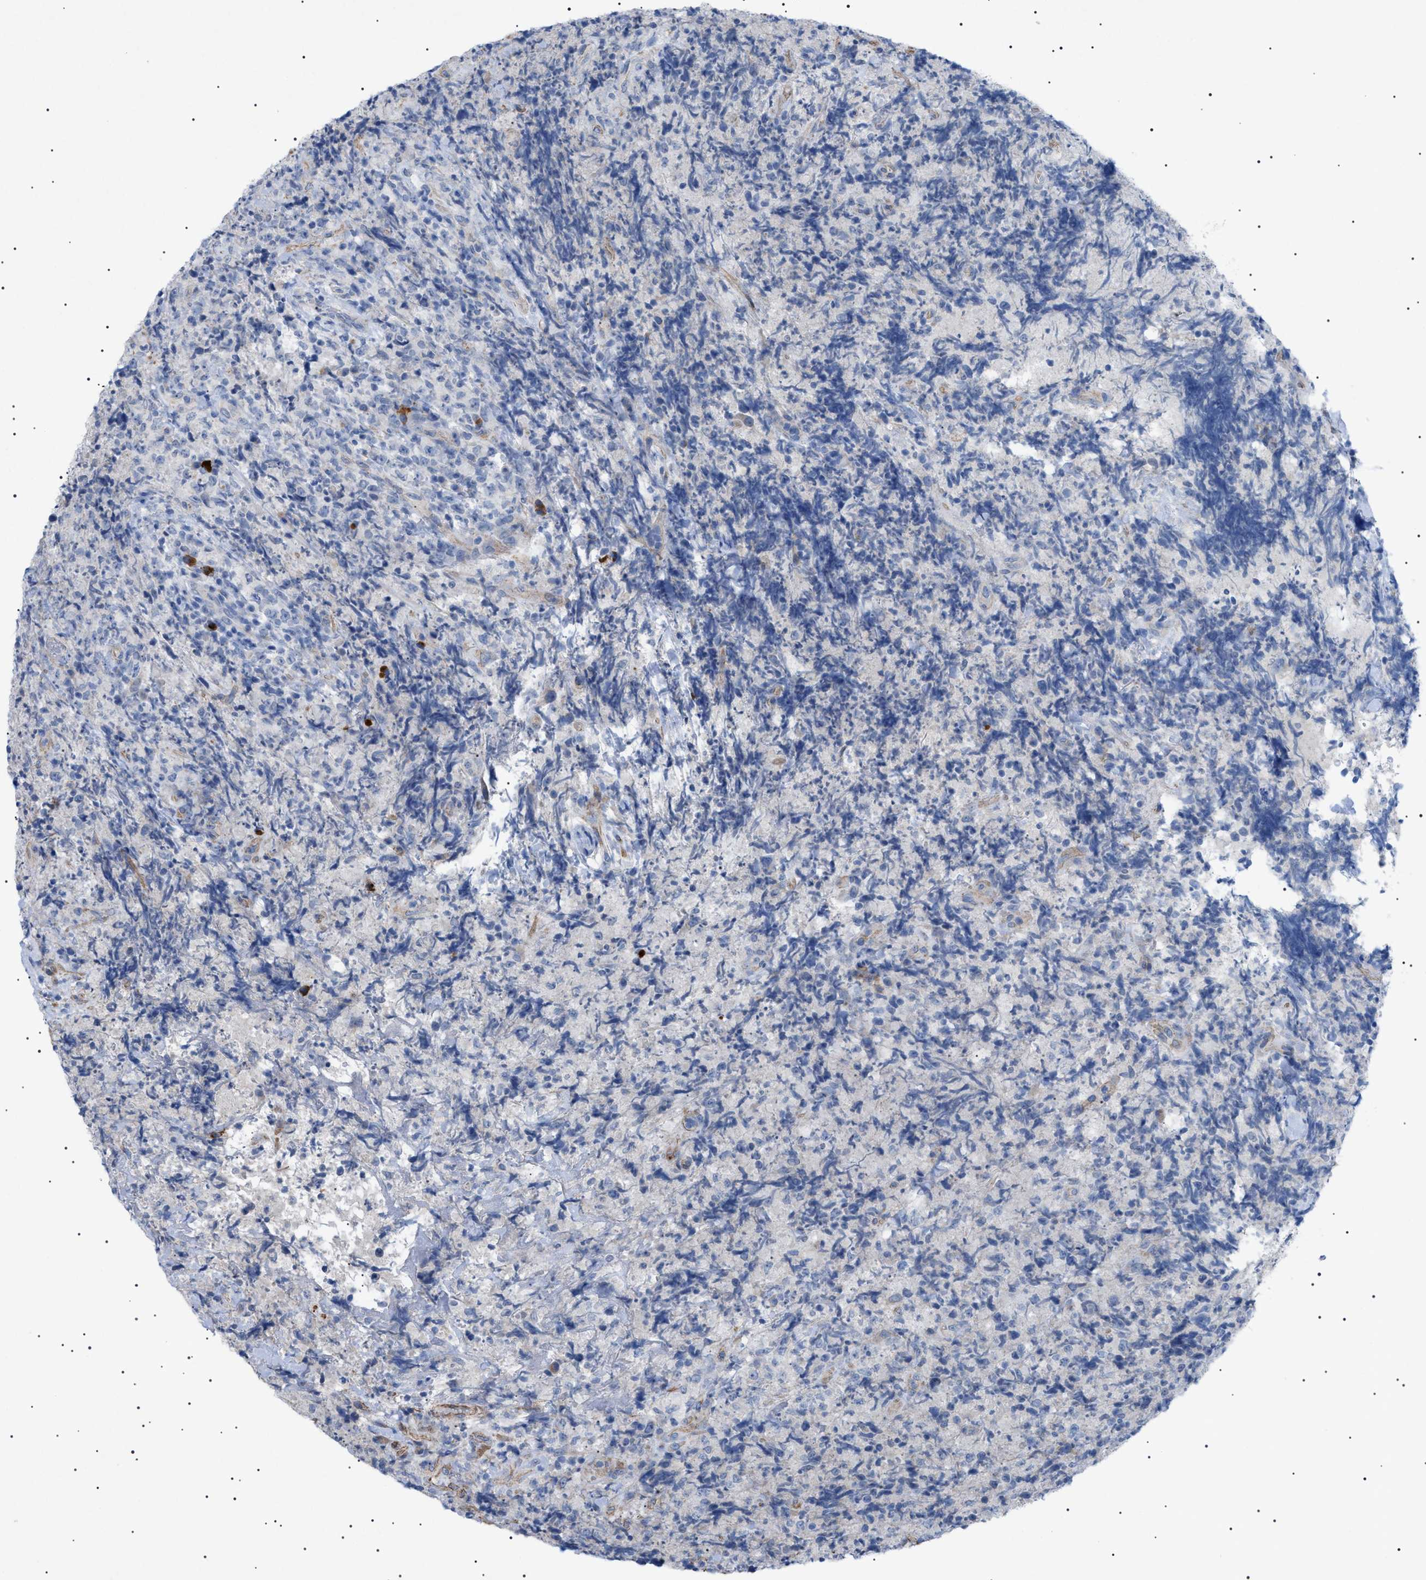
{"staining": {"intensity": "negative", "quantity": "none", "location": "none"}, "tissue": "lymphoma", "cell_type": "Tumor cells", "image_type": "cancer", "snomed": [{"axis": "morphology", "description": "Malignant lymphoma, non-Hodgkin's type, High grade"}, {"axis": "topography", "description": "Tonsil"}], "caption": "This is a histopathology image of immunohistochemistry staining of lymphoma, which shows no staining in tumor cells.", "gene": "ADAMTS1", "patient": {"sex": "female", "age": 36}}